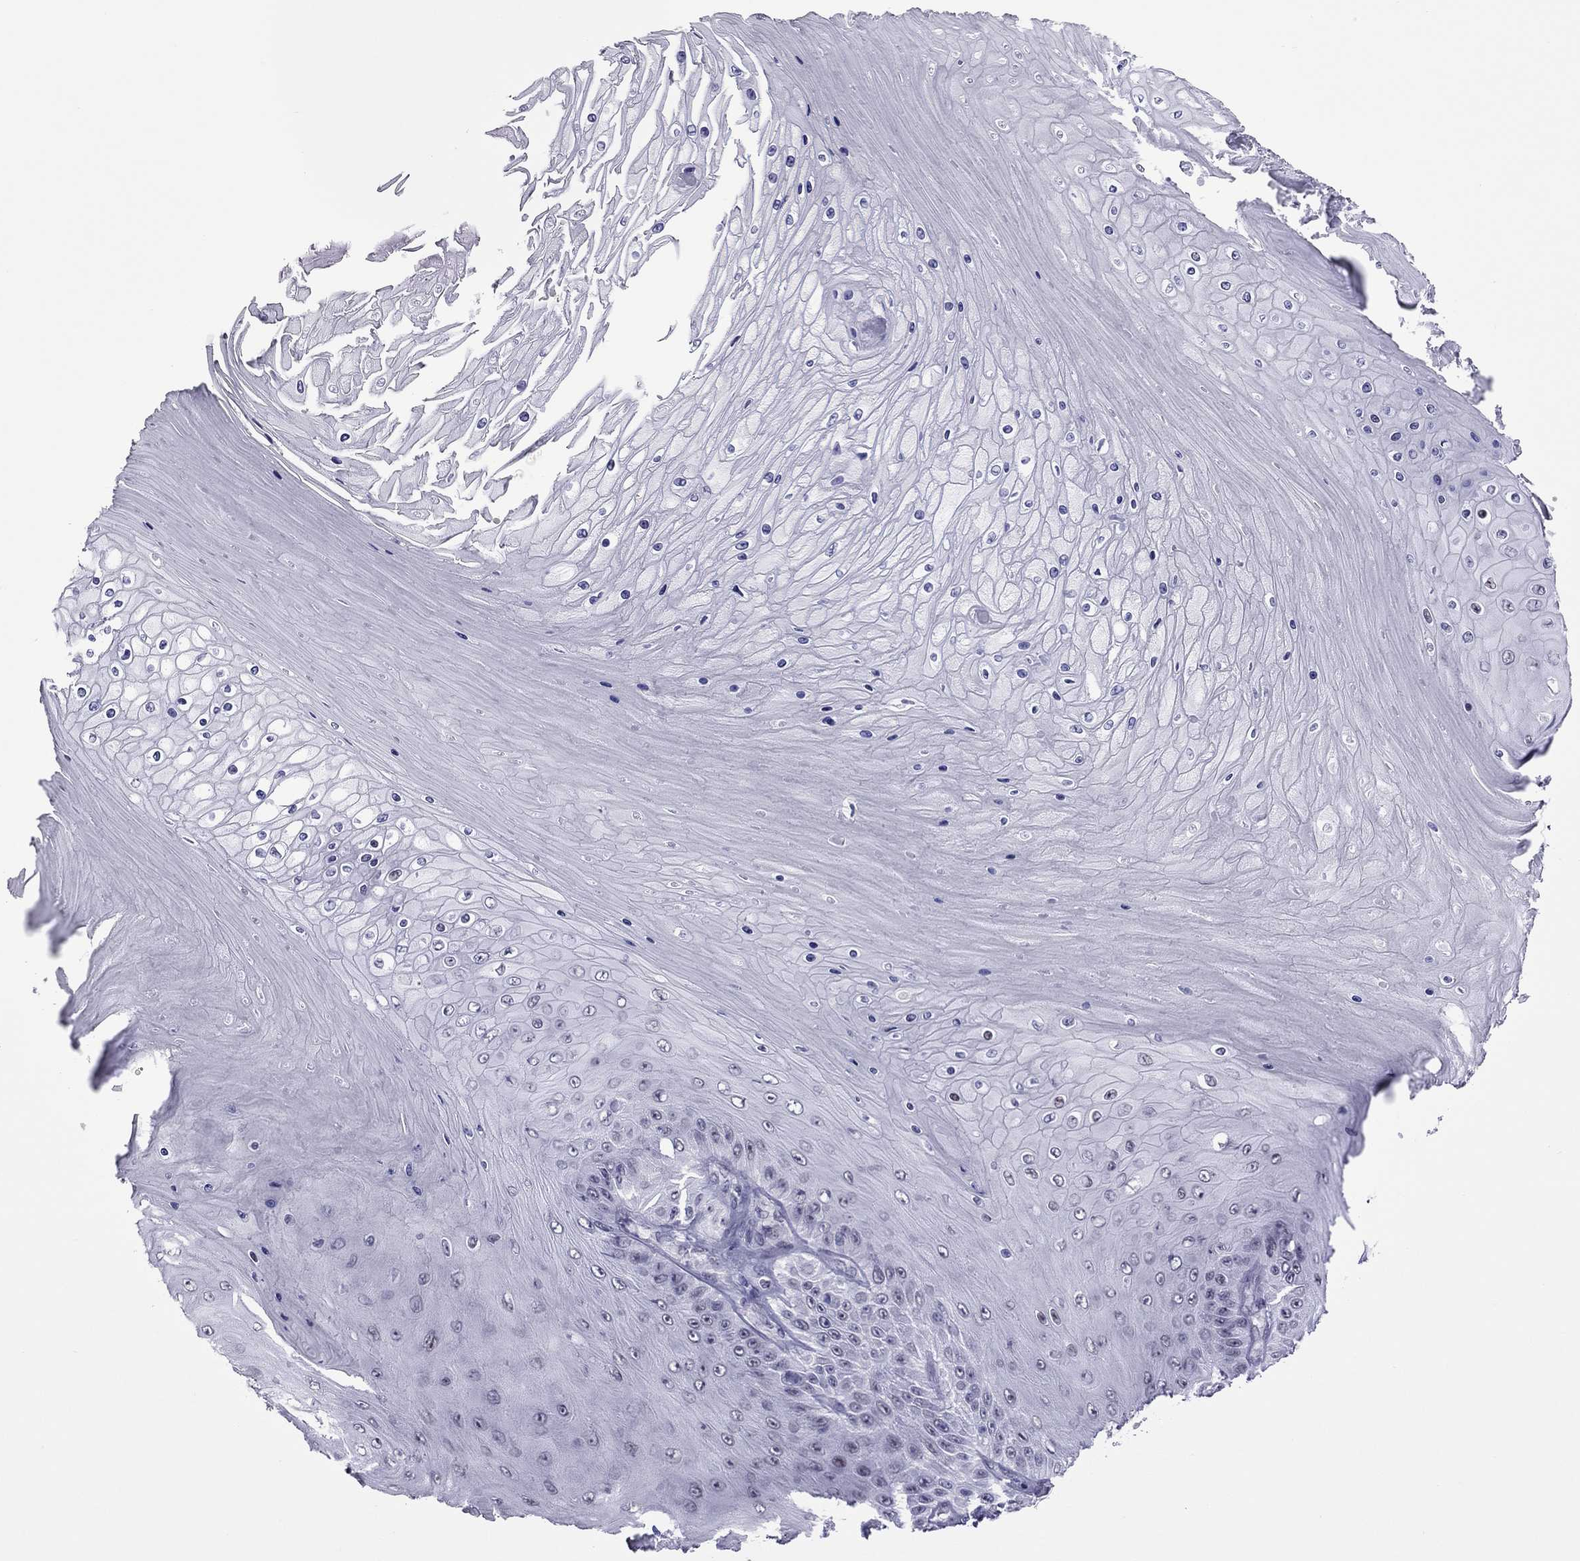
{"staining": {"intensity": "negative", "quantity": "none", "location": "none"}, "tissue": "skin cancer", "cell_type": "Tumor cells", "image_type": "cancer", "snomed": [{"axis": "morphology", "description": "Squamous cell carcinoma, NOS"}, {"axis": "topography", "description": "Skin"}], "caption": "Immunohistochemistry (IHC) micrograph of human skin squamous cell carcinoma stained for a protein (brown), which reveals no positivity in tumor cells.", "gene": "ZNF646", "patient": {"sex": "male", "age": 62}}